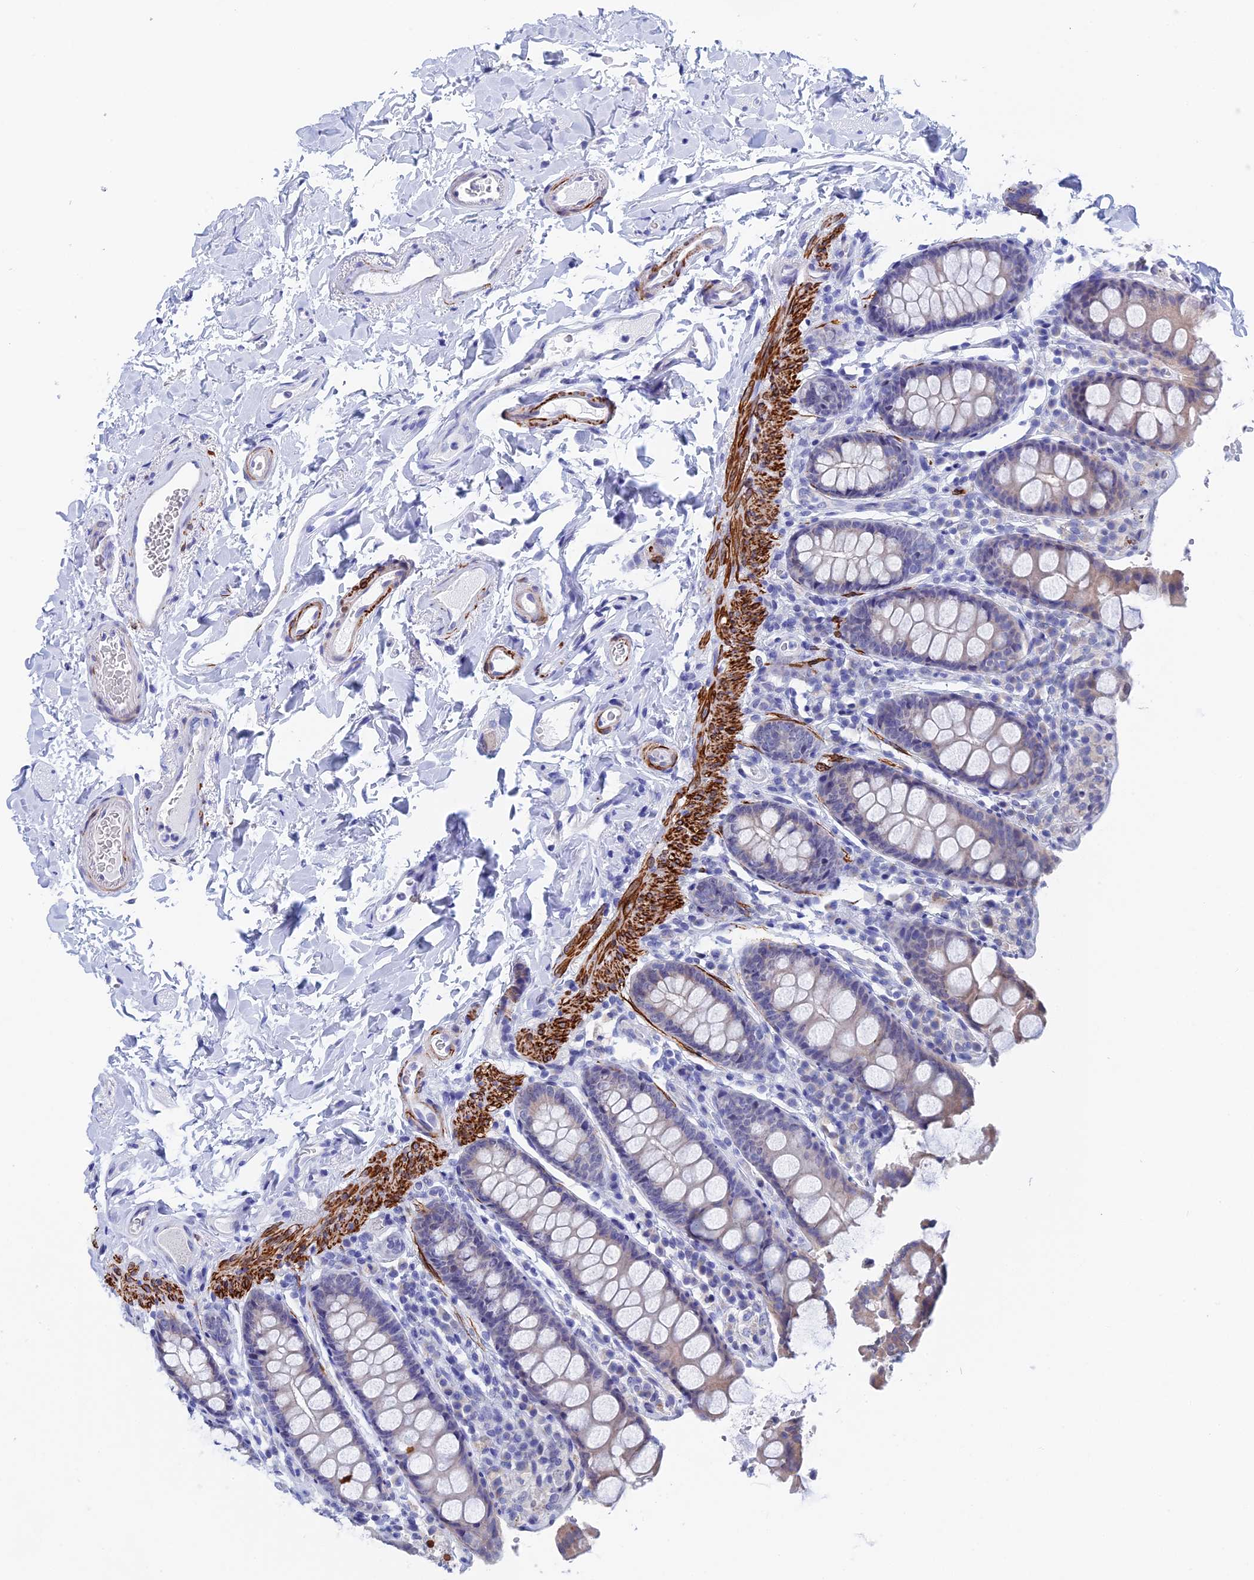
{"staining": {"intensity": "negative", "quantity": "none", "location": "none"}, "tissue": "colon", "cell_type": "Endothelial cells", "image_type": "normal", "snomed": [{"axis": "morphology", "description": "Normal tissue, NOS"}, {"axis": "topography", "description": "Colon"}, {"axis": "topography", "description": "Peripheral nerve tissue"}], "caption": "Immunohistochemical staining of normal human colon displays no significant staining in endothelial cells. Brightfield microscopy of immunohistochemistry stained with DAB (brown) and hematoxylin (blue), captured at high magnification.", "gene": "WDR83", "patient": {"sex": "female", "age": 61}}